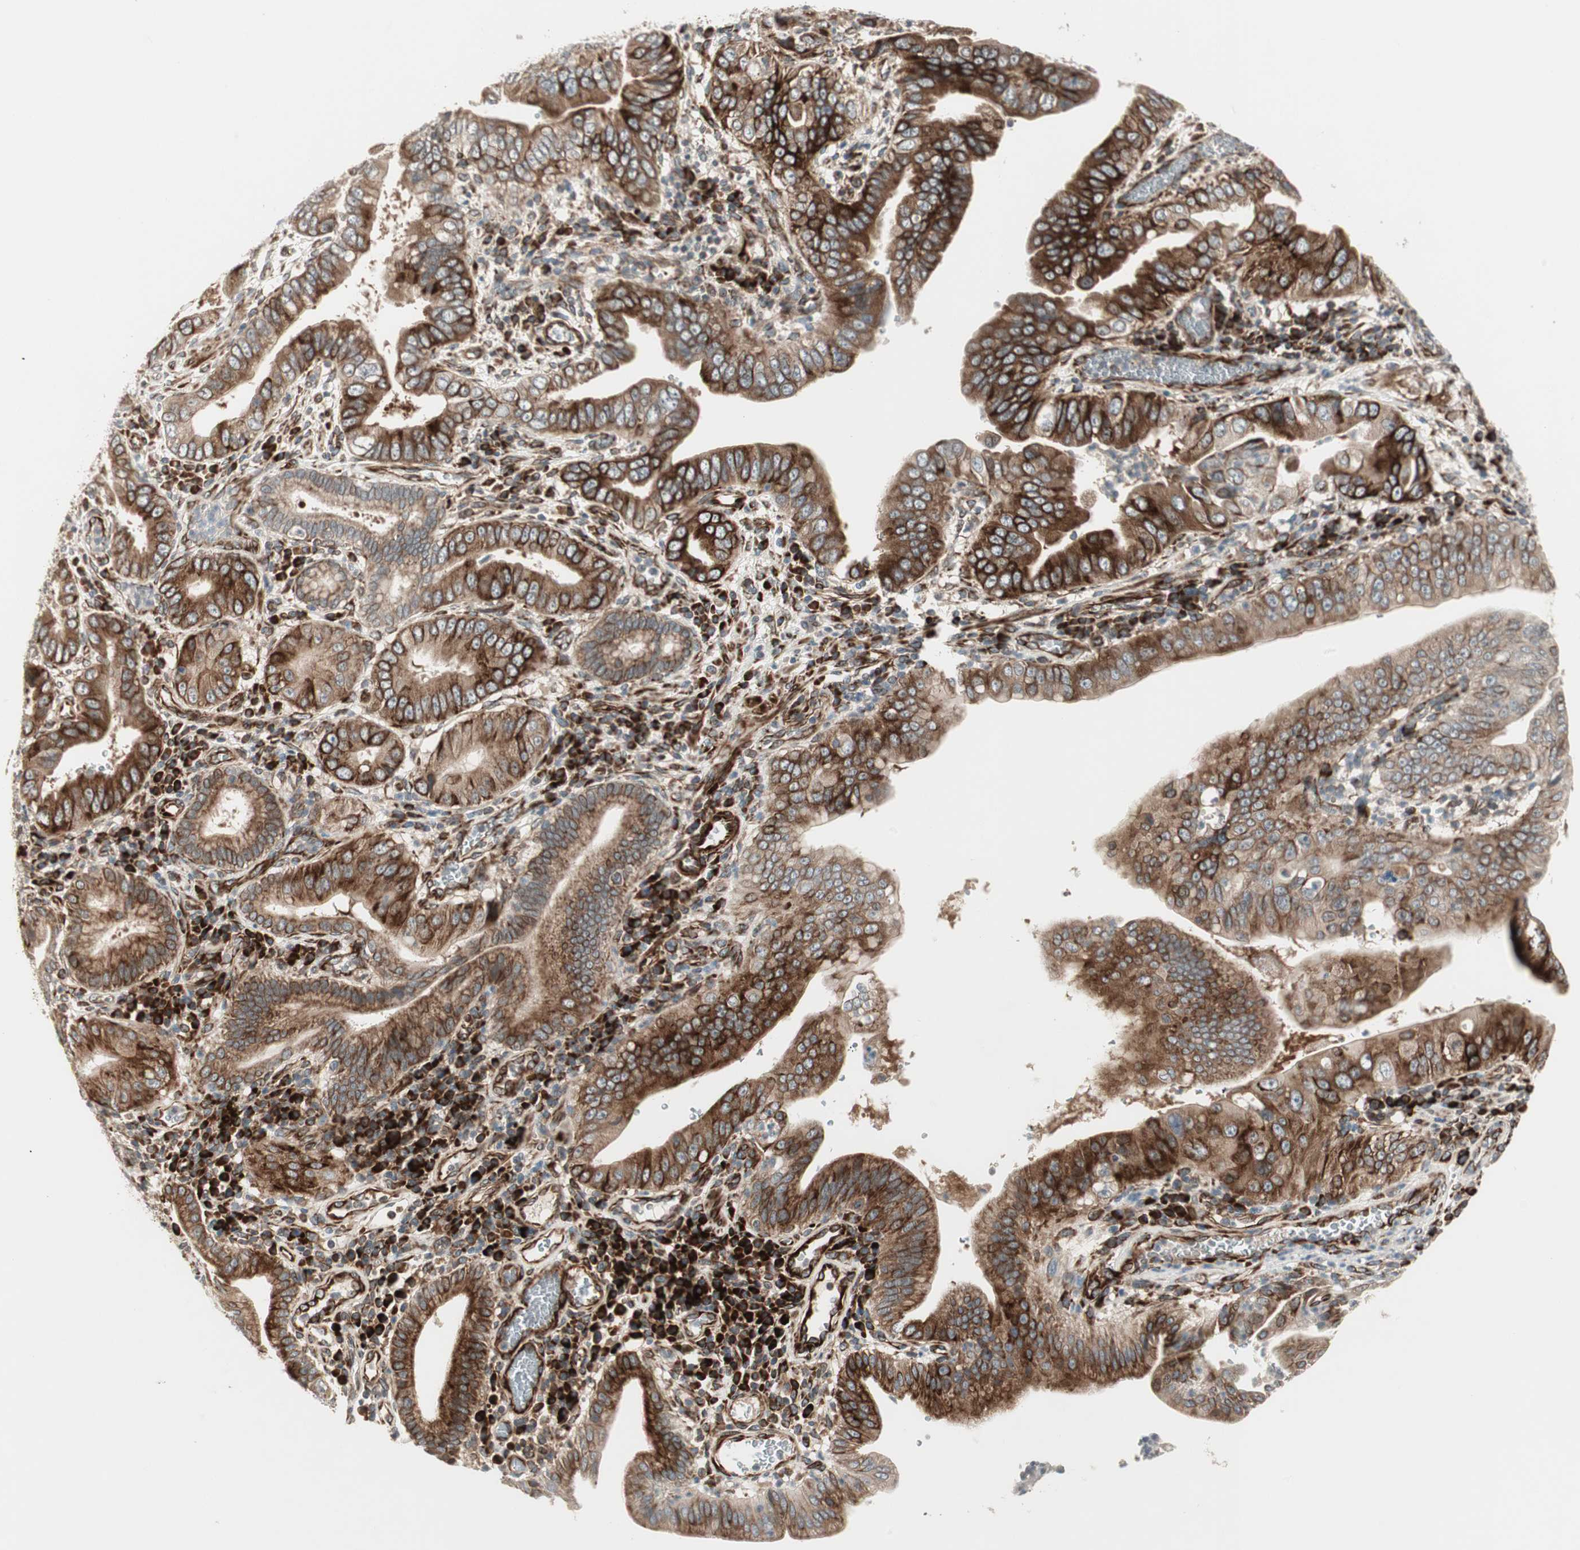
{"staining": {"intensity": "strong", "quantity": ">75%", "location": "cytoplasmic/membranous"}, "tissue": "pancreatic cancer", "cell_type": "Tumor cells", "image_type": "cancer", "snomed": [{"axis": "morphology", "description": "Normal tissue, NOS"}, {"axis": "topography", "description": "Lymph node"}], "caption": "About >75% of tumor cells in pancreatic cancer show strong cytoplasmic/membranous protein expression as visualized by brown immunohistochemical staining.", "gene": "PPP2R5E", "patient": {"sex": "male", "age": 50}}